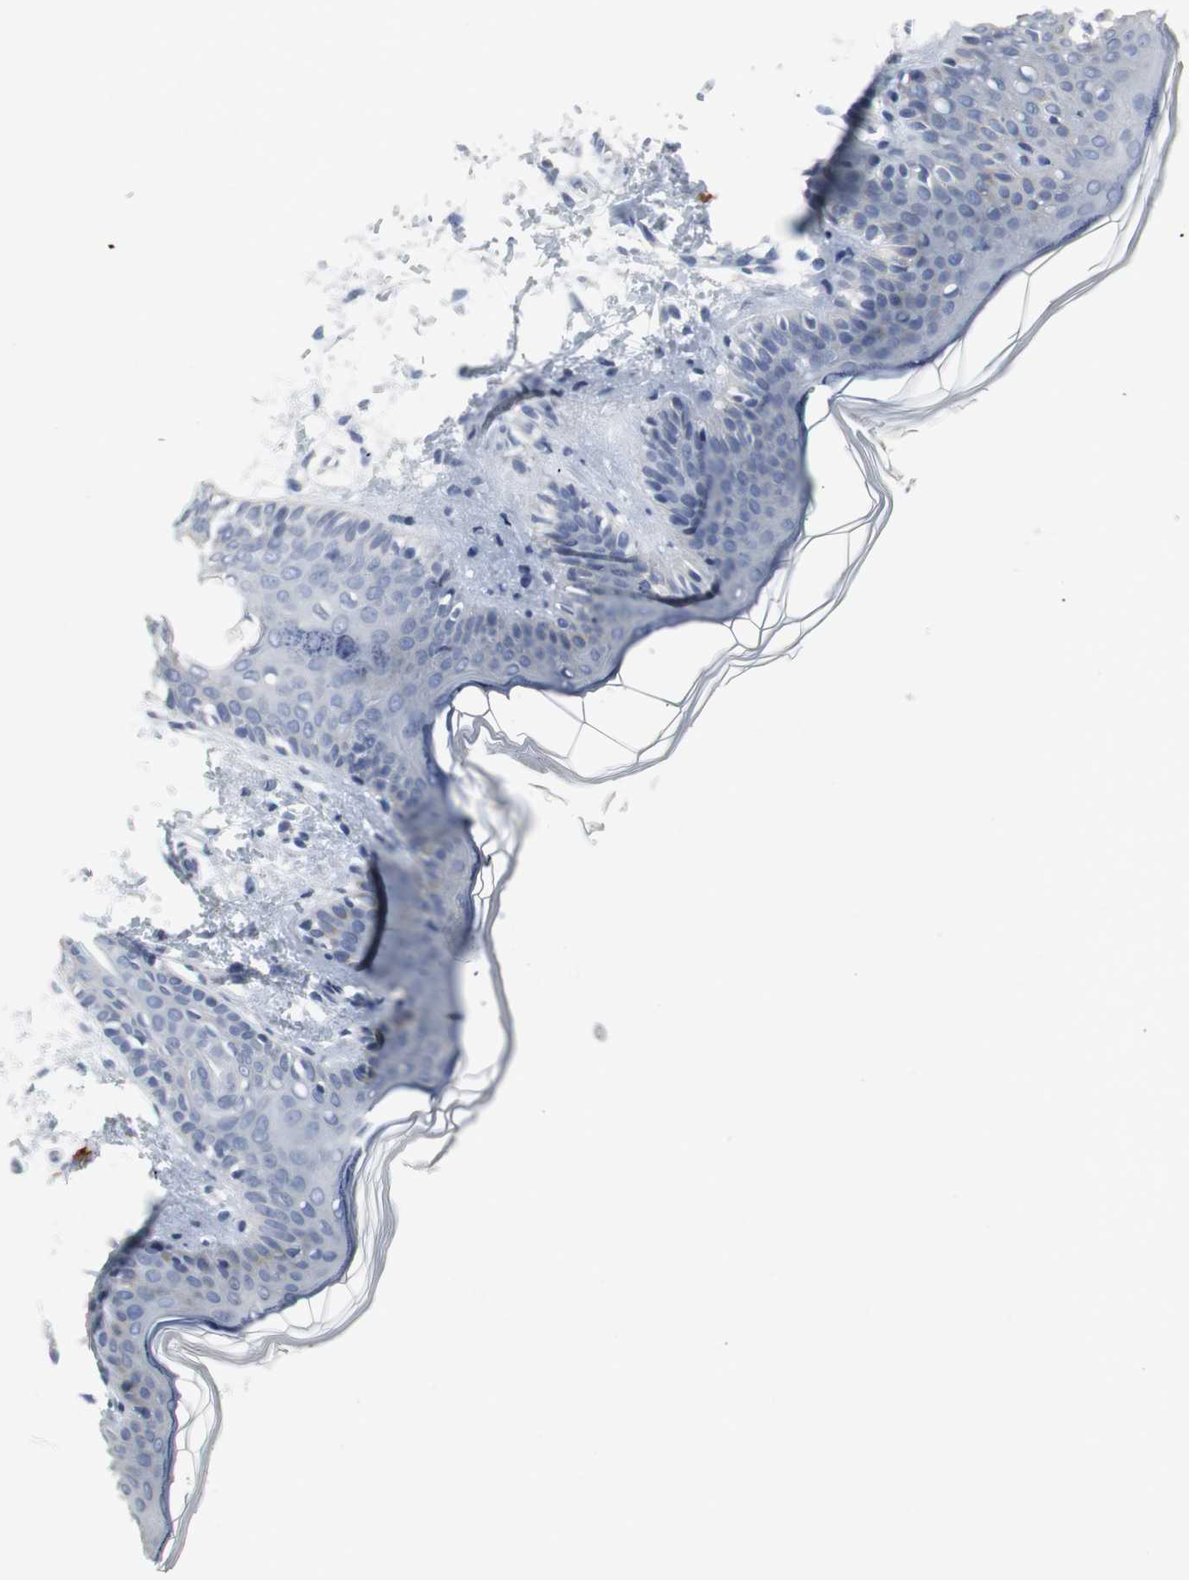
{"staining": {"intensity": "negative", "quantity": "none", "location": "none"}, "tissue": "skin", "cell_type": "Fibroblasts", "image_type": "normal", "snomed": [{"axis": "morphology", "description": "Normal tissue, NOS"}, {"axis": "topography", "description": "Skin"}], "caption": "Histopathology image shows no protein expression in fibroblasts of unremarkable skin.", "gene": "LRP2", "patient": {"sex": "female", "age": 4}}